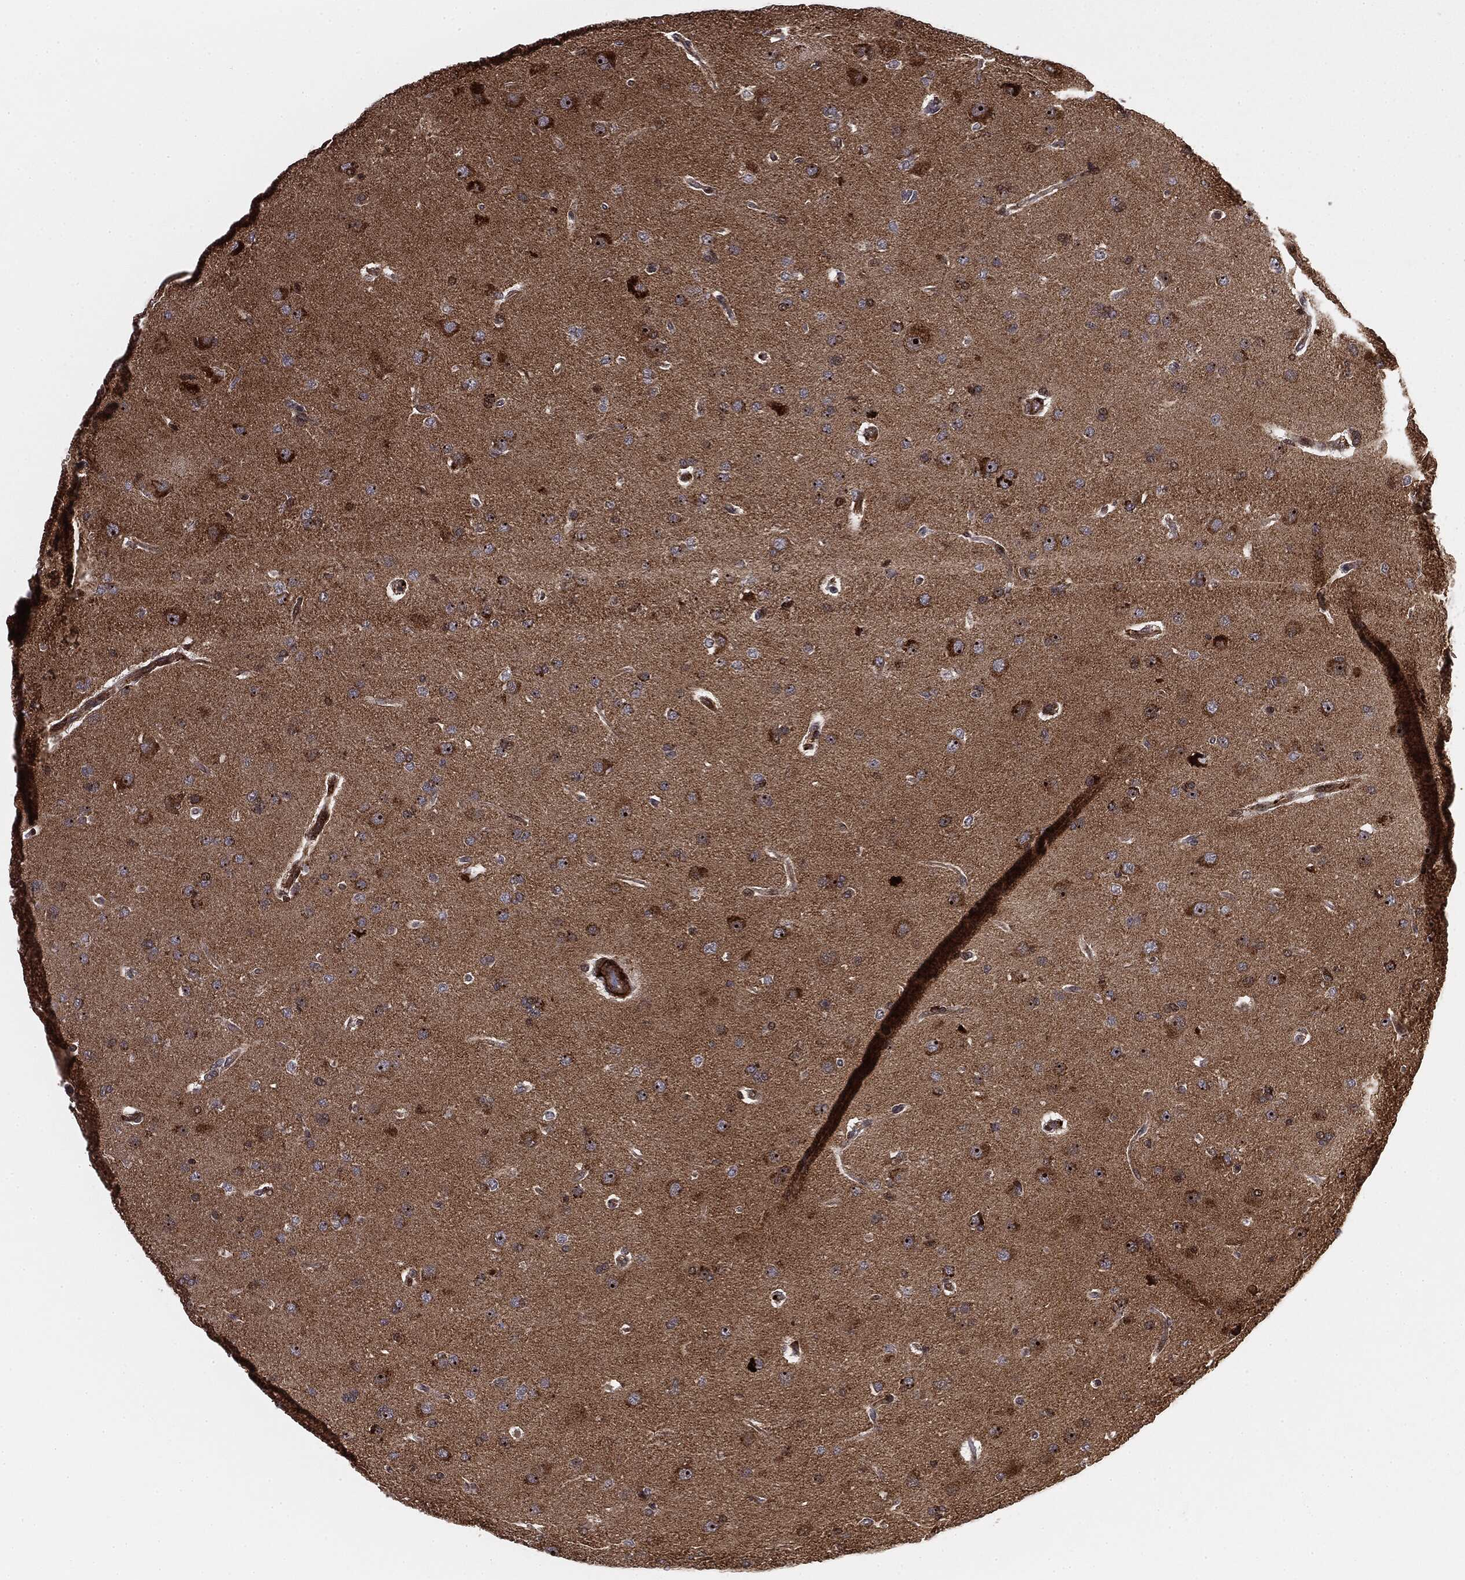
{"staining": {"intensity": "moderate", "quantity": "25%-75%", "location": "cytoplasmic/membranous"}, "tissue": "glioma", "cell_type": "Tumor cells", "image_type": "cancer", "snomed": [{"axis": "morphology", "description": "Glioma, malignant, NOS"}, {"axis": "topography", "description": "Cerebral cortex"}], "caption": "Immunohistochemical staining of human glioma shows medium levels of moderate cytoplasmic/membranous expression in approximately 25%-75% of tumor cells.", "gene": "PTEN", "patient": {"sex": "male", "age": 58}}